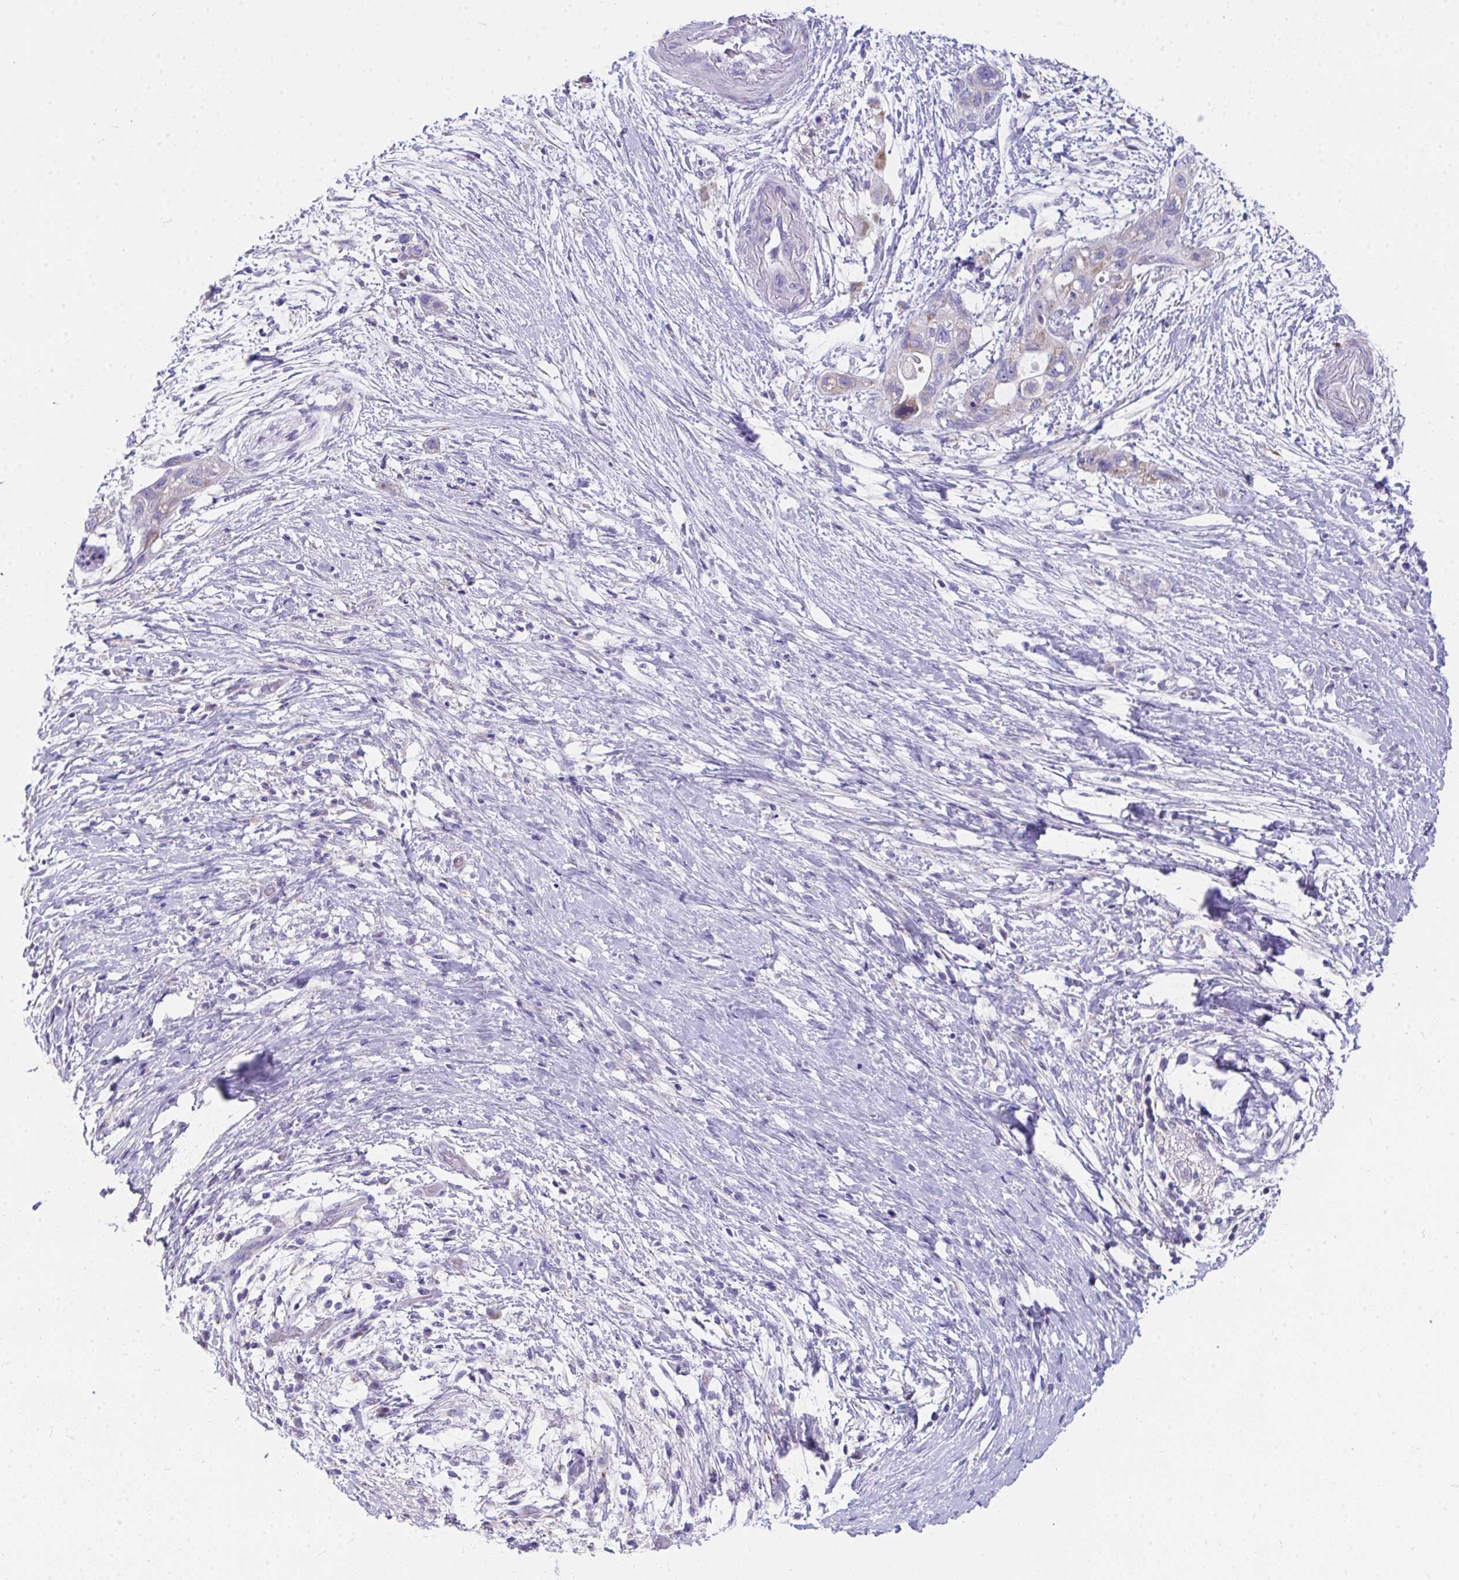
{"staining": {"intensity": "weak", "quantity": "<25%", "location": "cytoplasmic/membranous"}, "tissue": "pancreatic cancer", "cell_type": "Tumor cells", "image_type": "cancer", "snomed": [{"axis": "morphology", "description": "Adenocarcinoma, NOS"}, {"axis": "topography", "description": "Pancreas"}], "caption": "Micrograph shows no significant protein staining in tumor cells of pancreatic cancer (adenocarcinoma).", "gene": "COA5", "patient": {"sex": "female", "age": 72}}